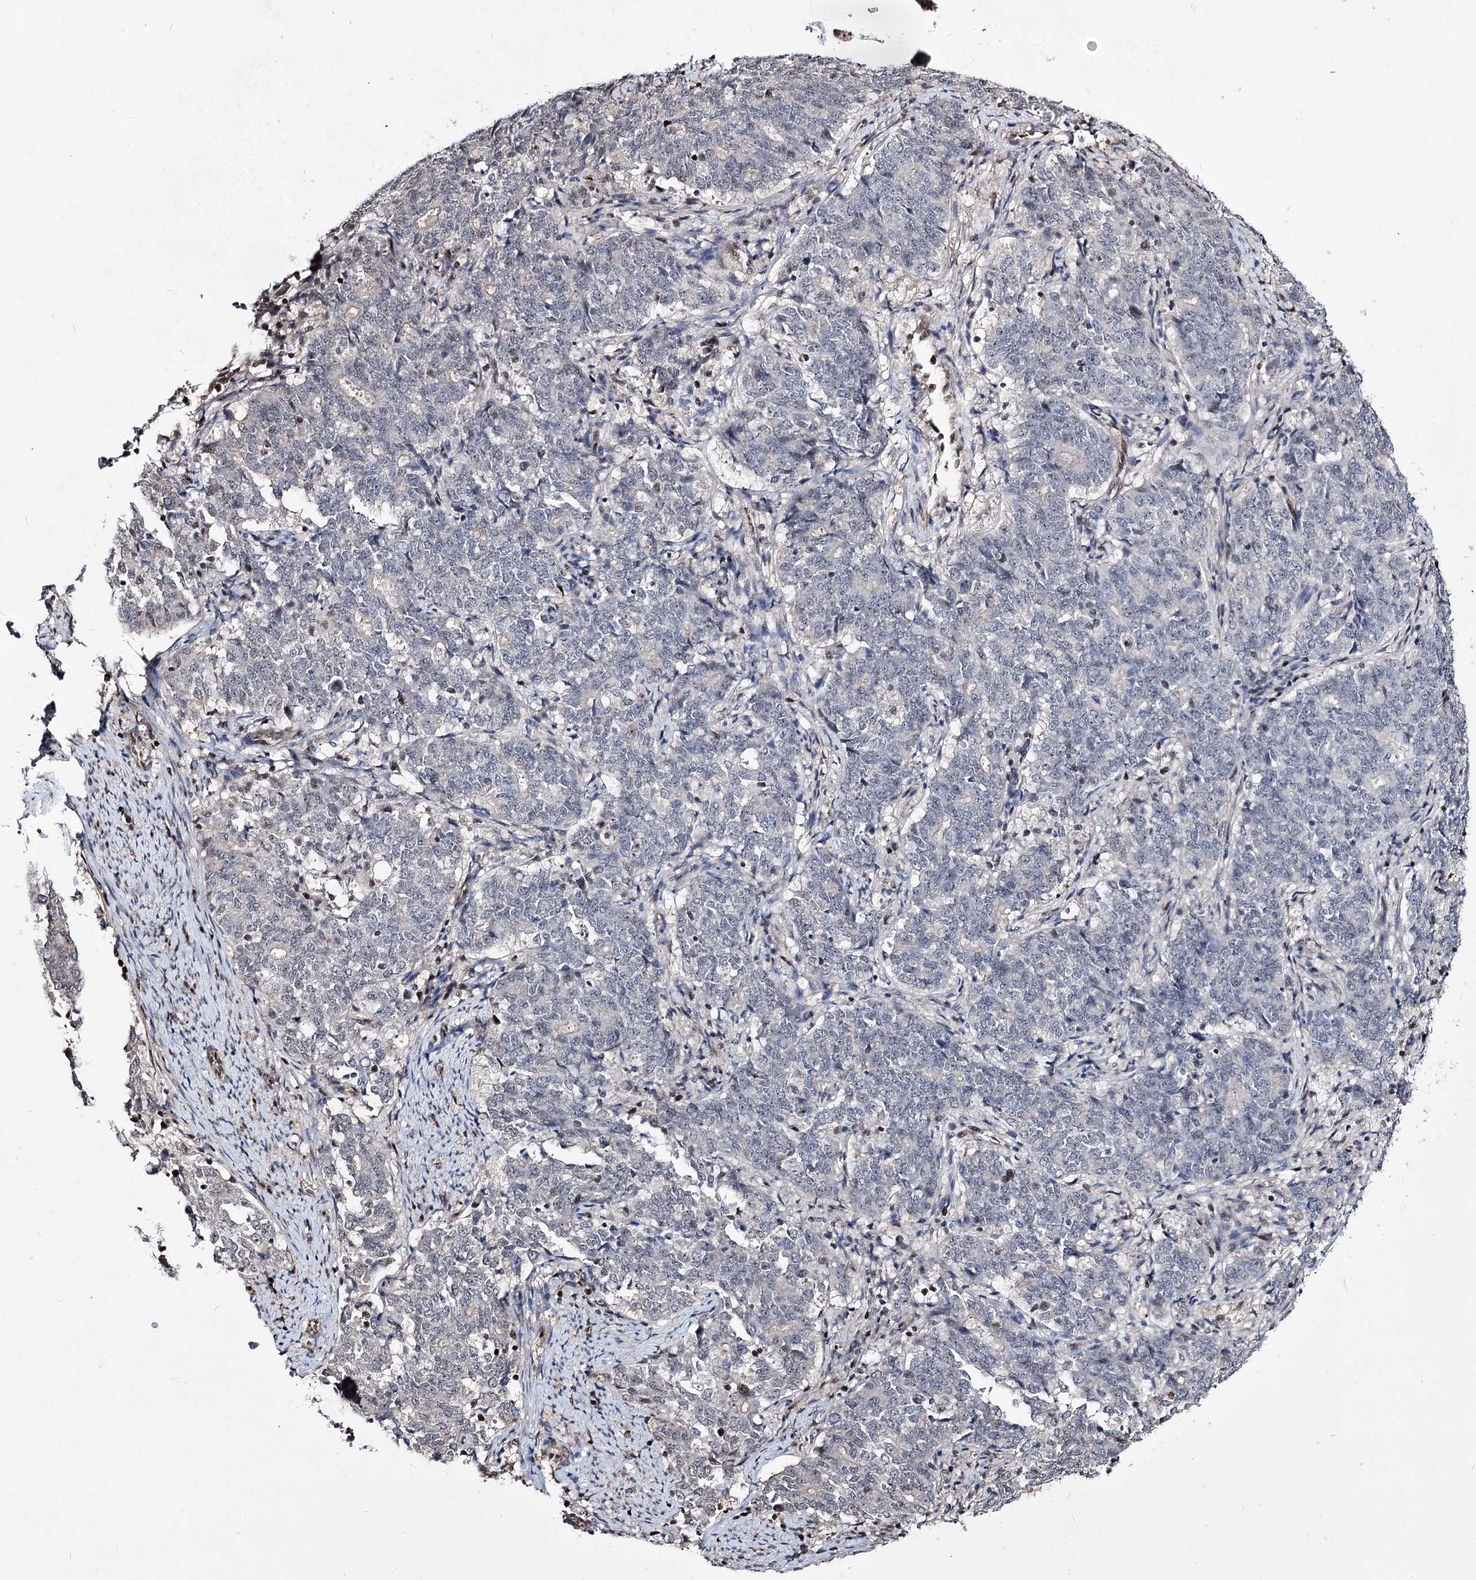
{"staining": {"intensity": "negative", "quantity": "none", "location": "none"}, "tissue": "endometrial cancer", "cell_type": "Tumor cells", "image_type": "cancer", "snomed": [{"axis": "morphology", "description": "Adenocarcinoma, NOS"}, {"axis": "topography", "description": "Endometrium"}], "caption": "An image of human endometrial adenocarcinoma is negative for staining in tumor cells.", "gene": "CHMP7", "patient": {"sex": "female", "age": 80}}